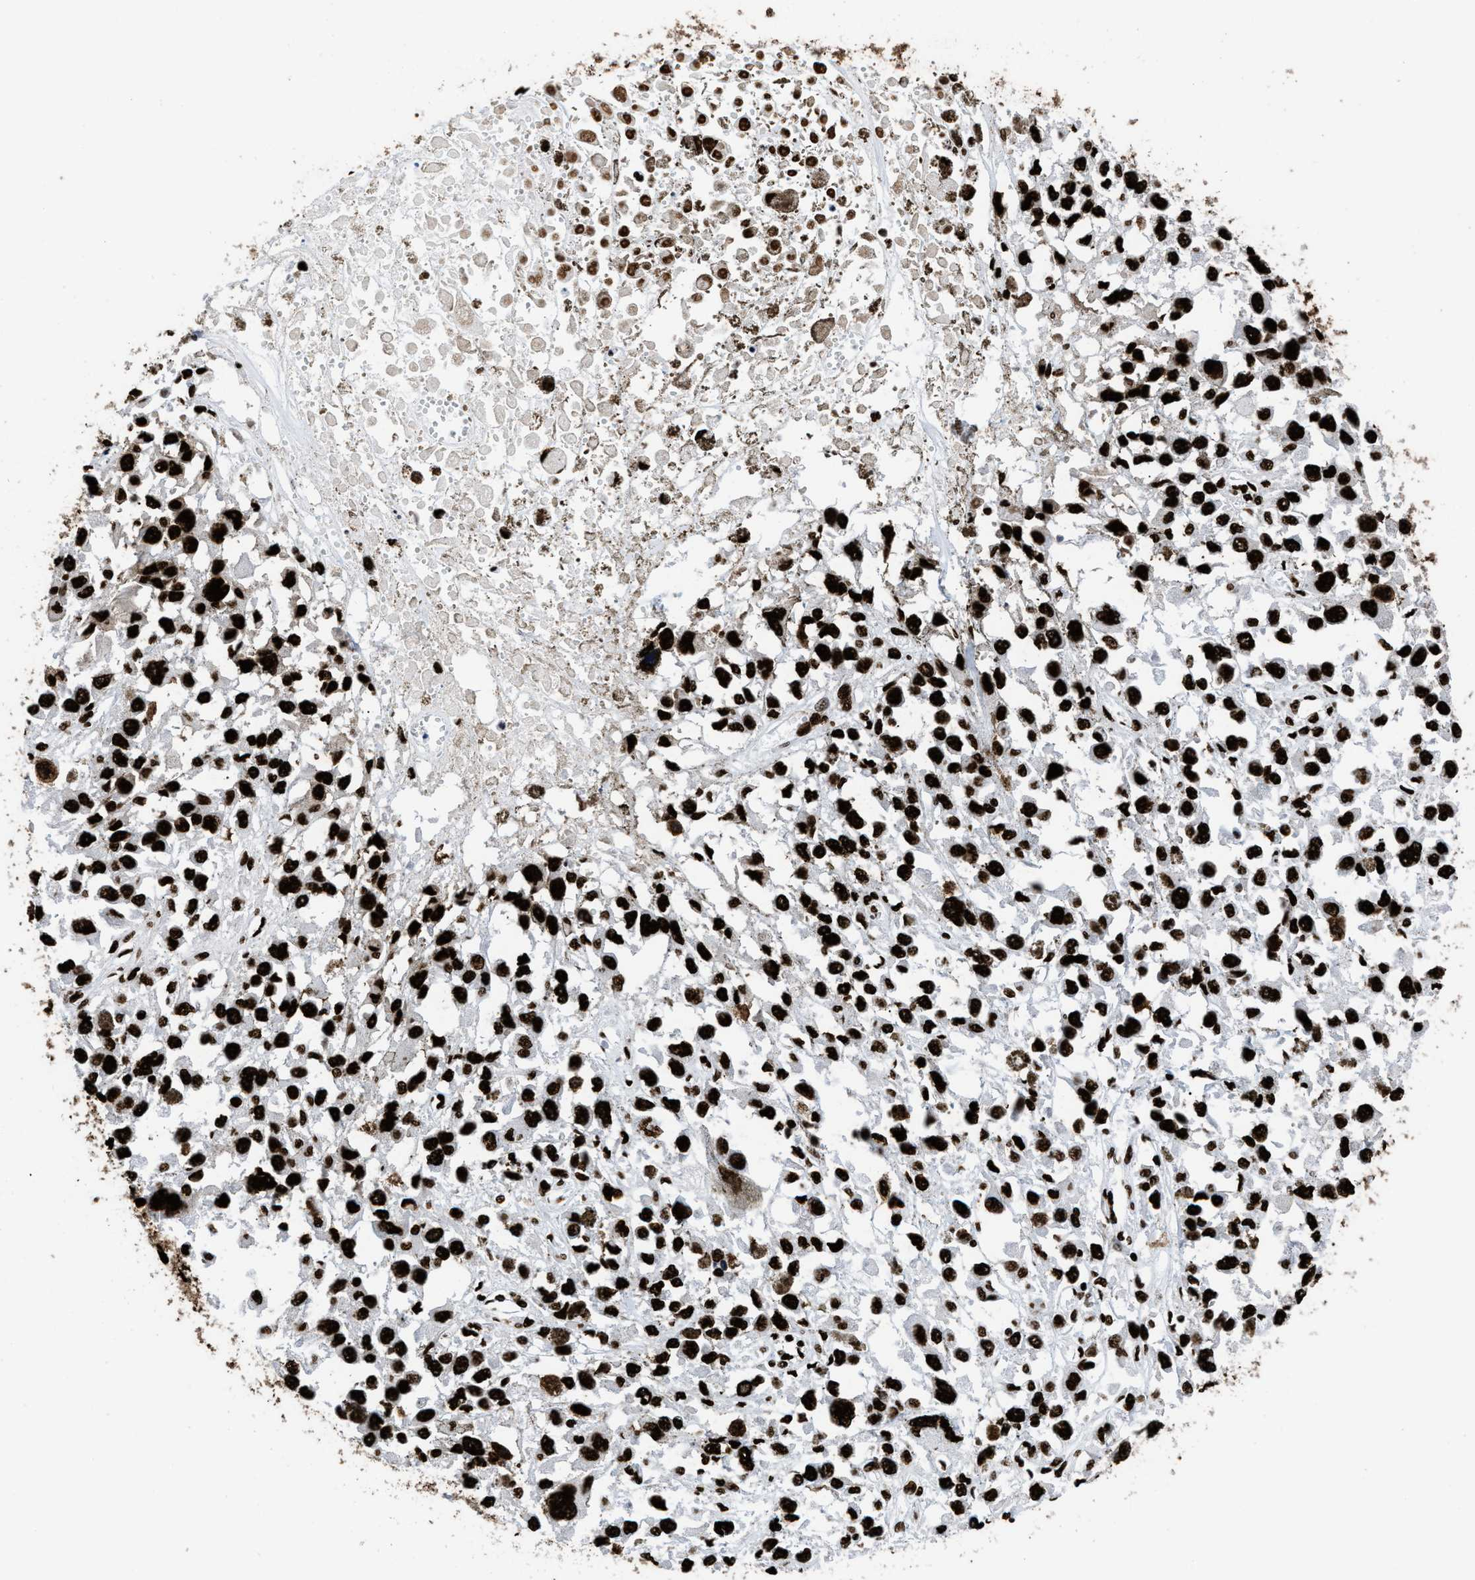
{"staining": {"intensity": "strong", "quantity": ">75%", "location": "nuclear"}, "tissue": "melanoma", "cell_type": "Tumor cells", "image_type": "cancer", "snomed": [{"axis": "morphology", "description": "Malignant melanoma, Metastatic site"}, {"axis": "topography", "description": "Lymph node"}], "caption": "IHC photomicrograph of malignant melanoma (metastatic site) stained for a protein (brown), which displays high levels of strong nuclear positivity in about >75% of tumor cells.", "gene": "HNRNPM", "patient": {"sex": "male", "age": 59}}